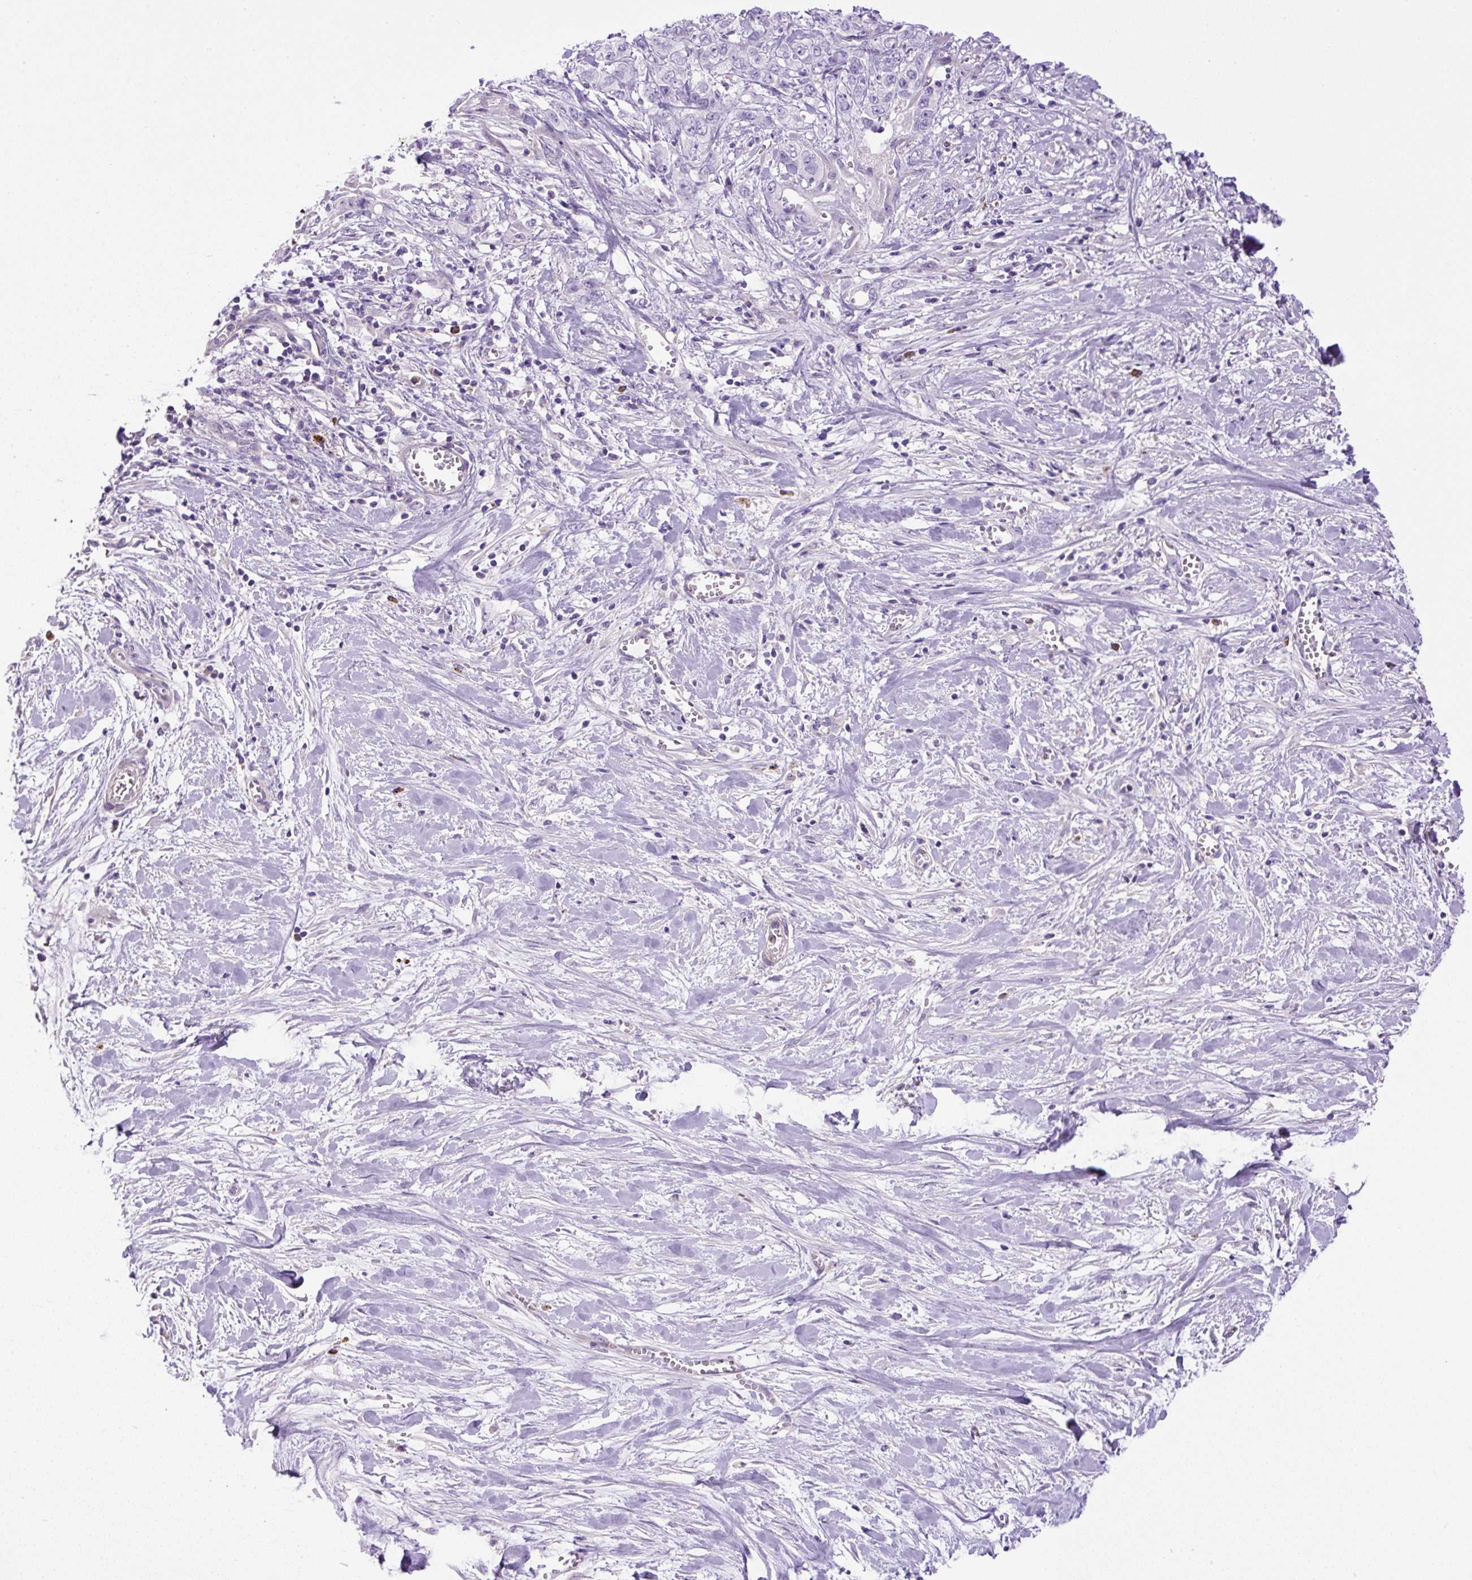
{"staining": {"intensity": "negative", "quantity": "none", "location": "none"}, "tissue": "stomach cancer", "cell_type": "Tumor cells", "image_type": "cancer", "snomed": [{"axis": "morphology", "description": "Adenocarcinoma, NOS"}, {"axis": "topography", "description": "Stomach, upper"}], "caption": "Stomach cancer was stained to show a protein in brown. There is no significant staining in tumor cells.", "gene": "VWA7", "patient": {"sex": "male", "age": 62}}